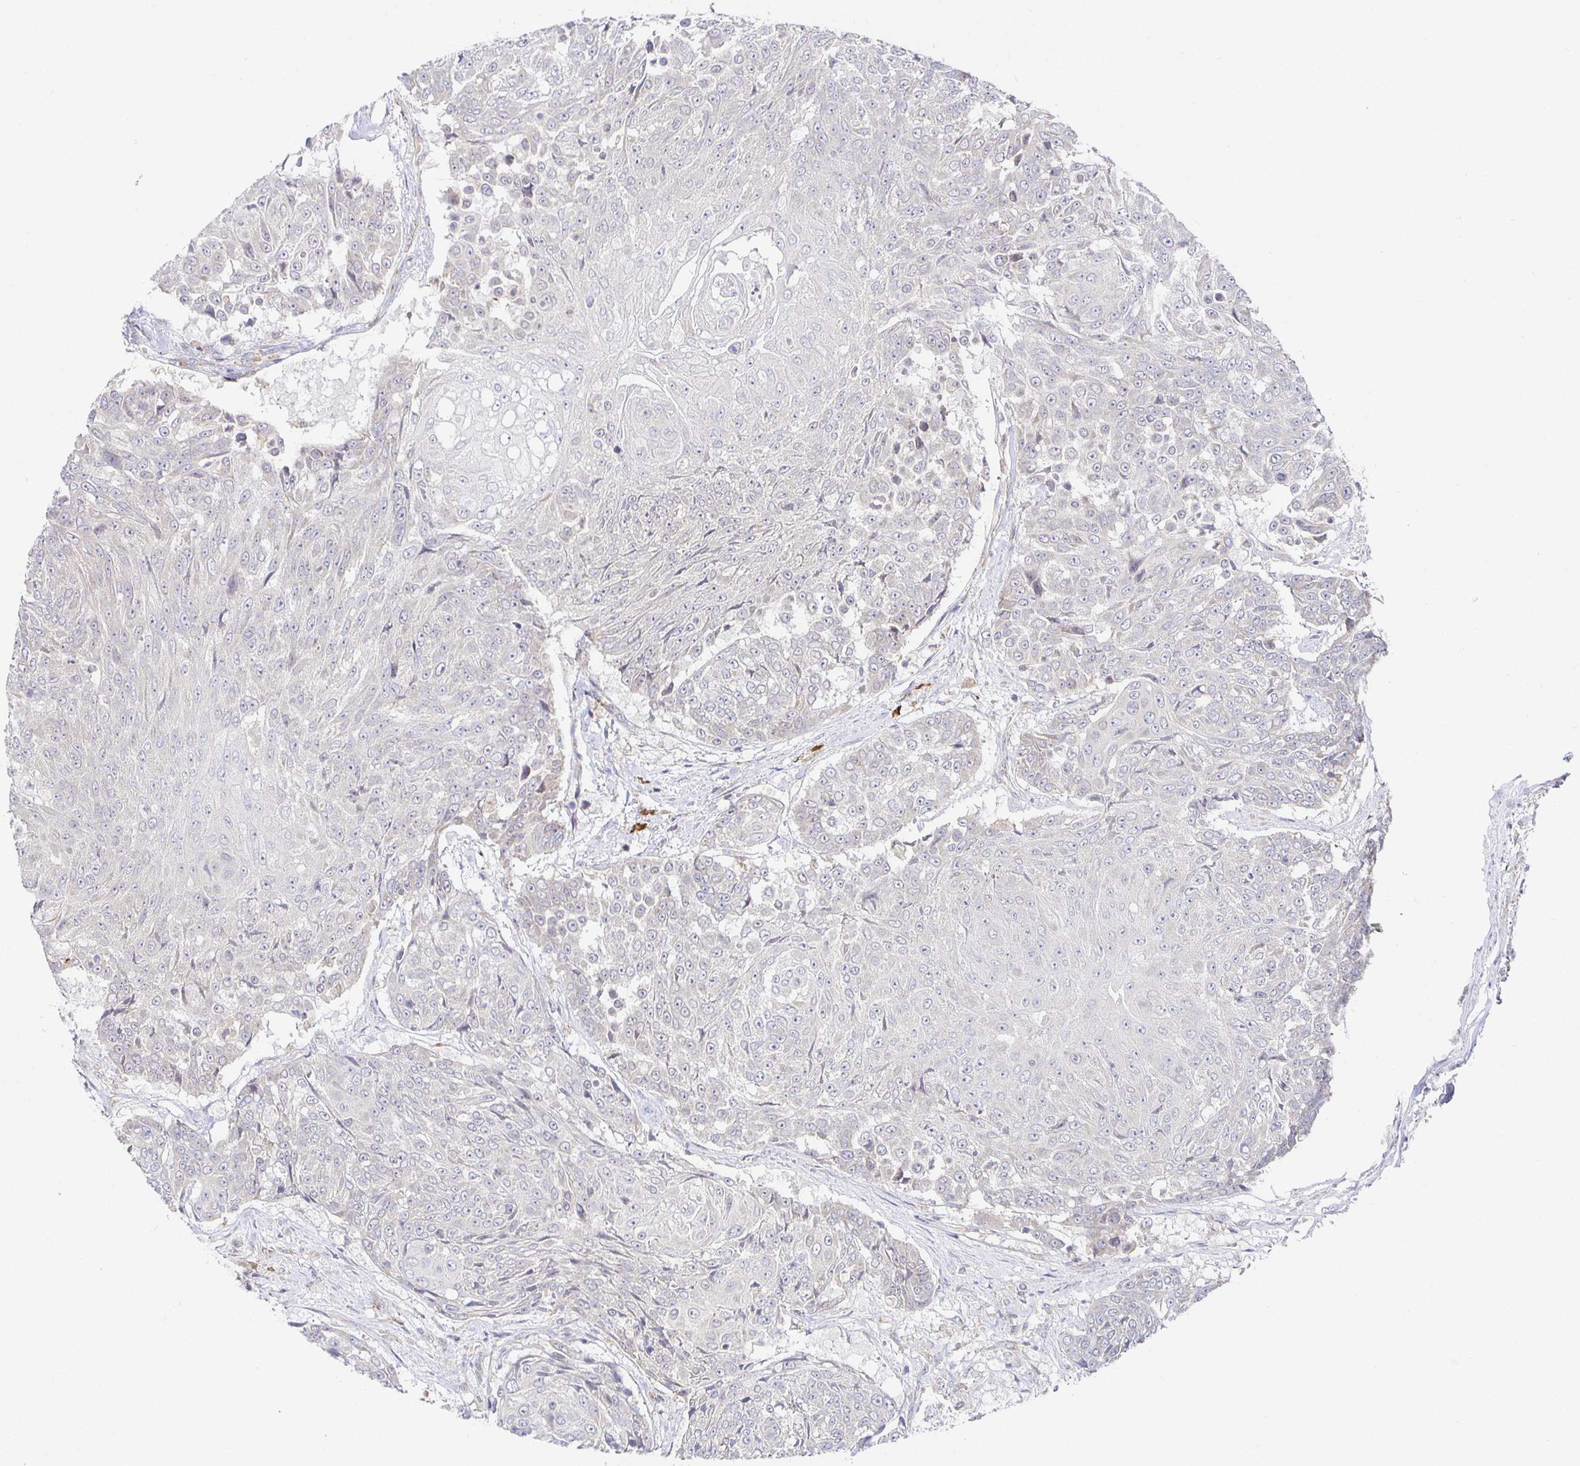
{"staining": {"intensity": "negative", "quantity": "none", "location": "none"}, "tissue": "urothelial cancer", "cell_type": "Tumor cells", "image_type": "cancer", "snomed": [{"axis": "morphology", "description": "Urothelial carcinoma, High grade"}, {"axis": "topography", "description": "Urinary bladder"}], "caption": "This is an IHC photomicrograph of urothelial carcinoma (high-grade). There is no staining in tumor cells.", "gene": "BAD", "patient": {"sex": "female", "age": 63}}